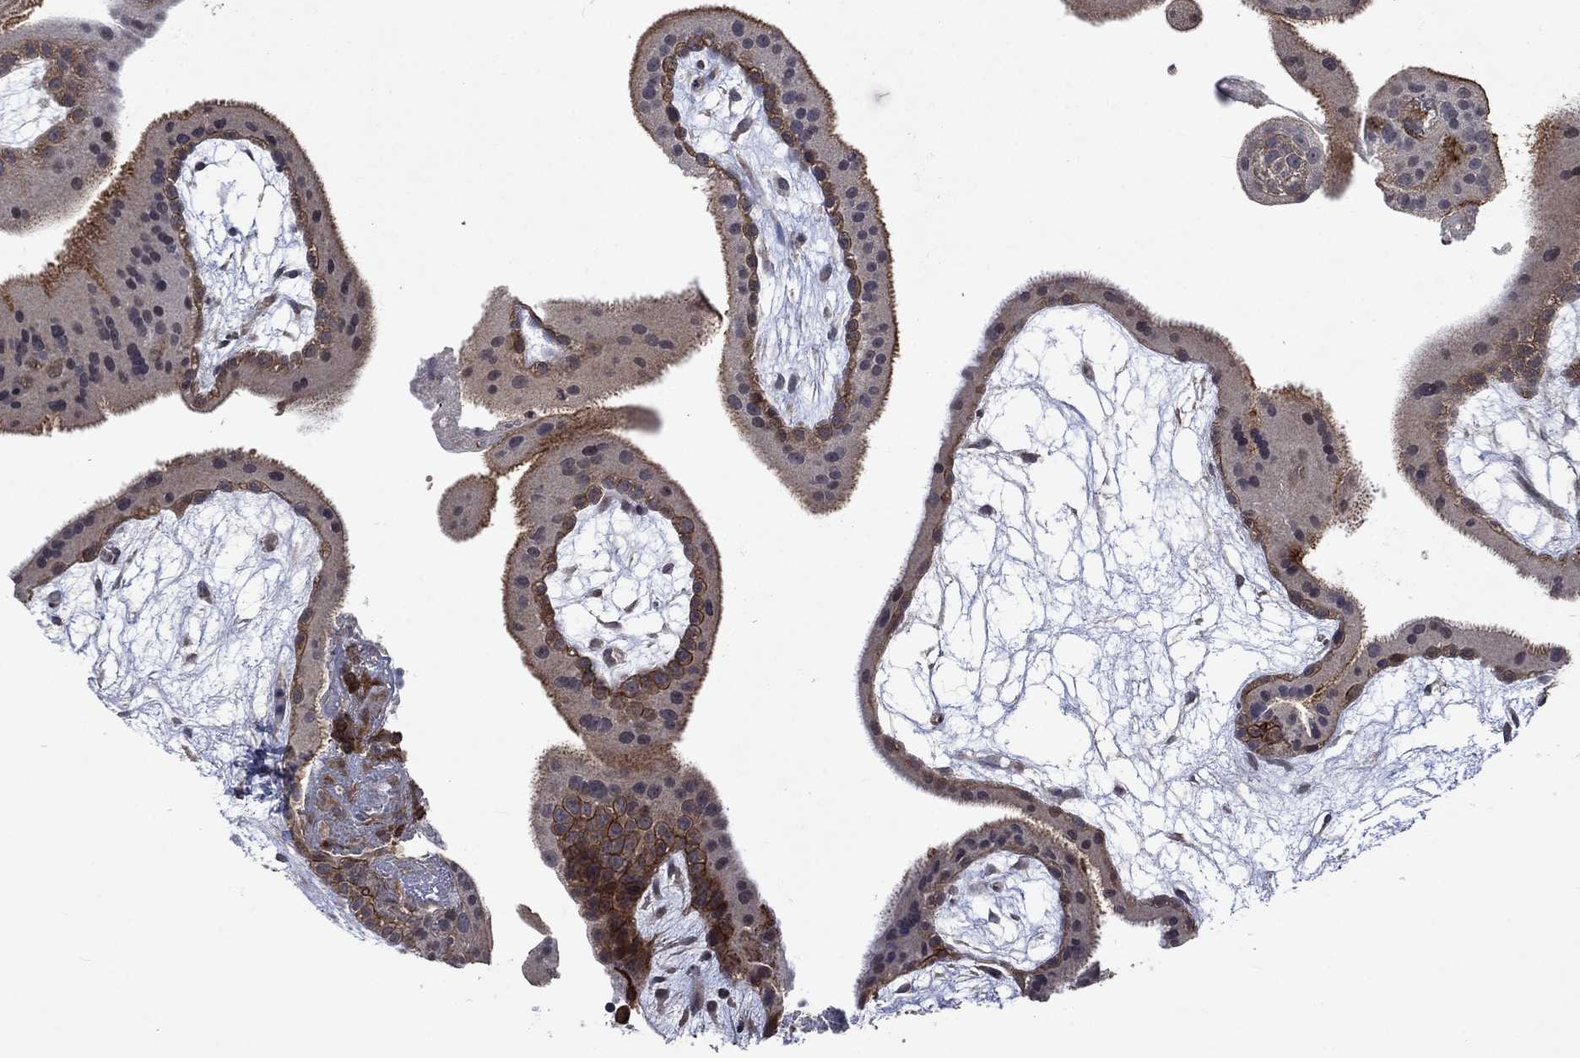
{"staining": {"intensity": "weak", "quantity": "<25%", "location": "nuclear"}, "tissue": "placenta", "cell_type": "Decidual cells", "image_type": "normal", "snomed": [{"axis": "morphology", "description": "Normal tissue, NOS"}, {"axis": "topography", "description": "Placenta"}], "caption": "There is no significant expression in decidual cells of placenta.", "gene": "PPP1R9A", "patient": {"sex": "female", "age": 19}}